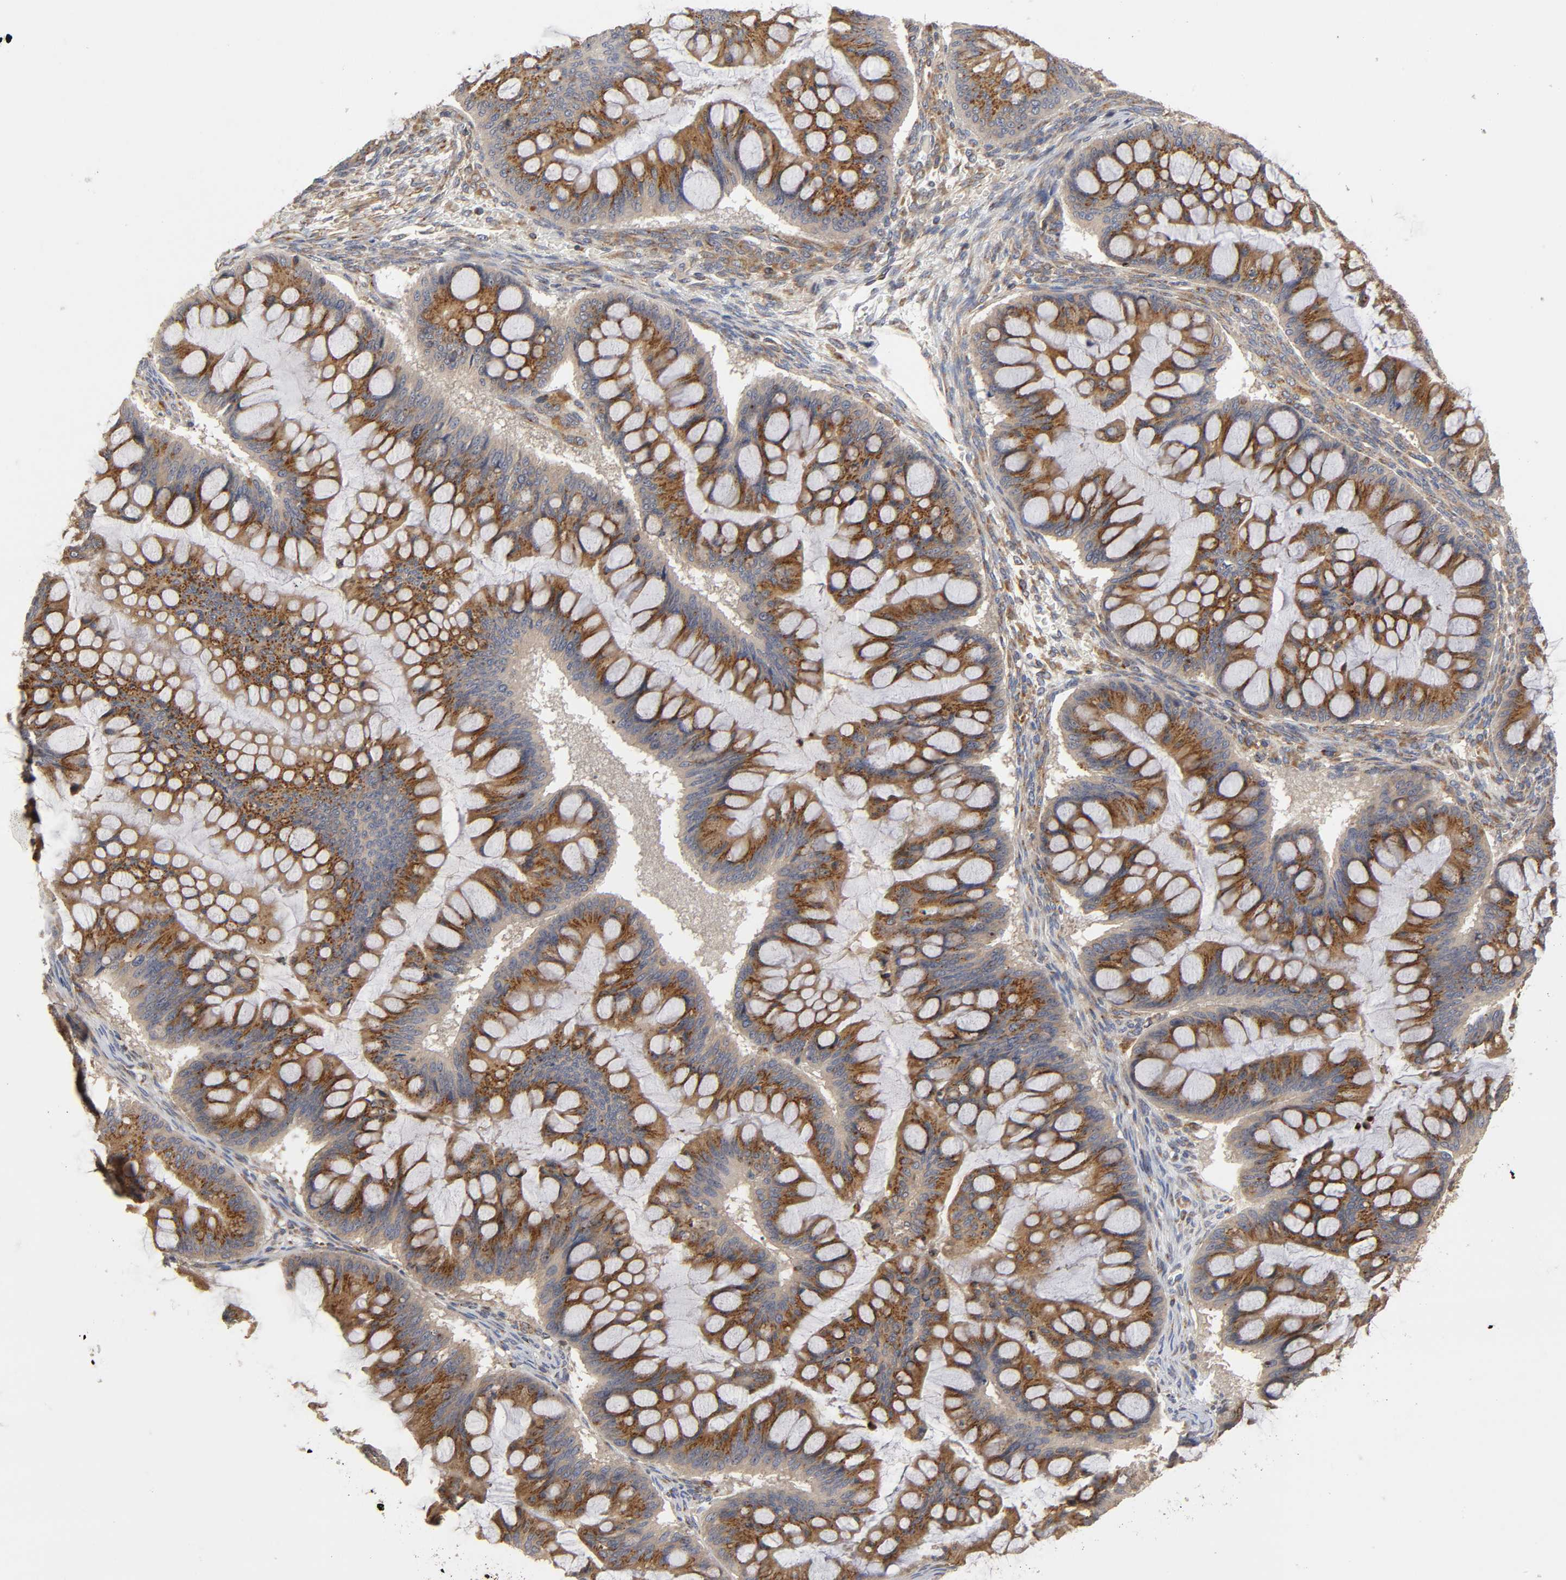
{"staining": {"intensity": "strong", "quantity": ">75%", "location": "cytoplasmic/membranous"}, "tissue": "ovarian cancer", "cell_type": "Tumor cells", "image_type": "cancer", "snomed": [{"axis": "morphology", "description": "Cystadenocarcinoma, mucinous, NOS"}, {"axis": "topography", "description": "Ovary"}], "caption": "Human ovarian cancer stained with a brown dye displays strong cytoplasmic/membranous positive positivity in about >75% of tumor cells.", "gene": "GNPTG", "patient": {"sex": "female", "age": 73}}